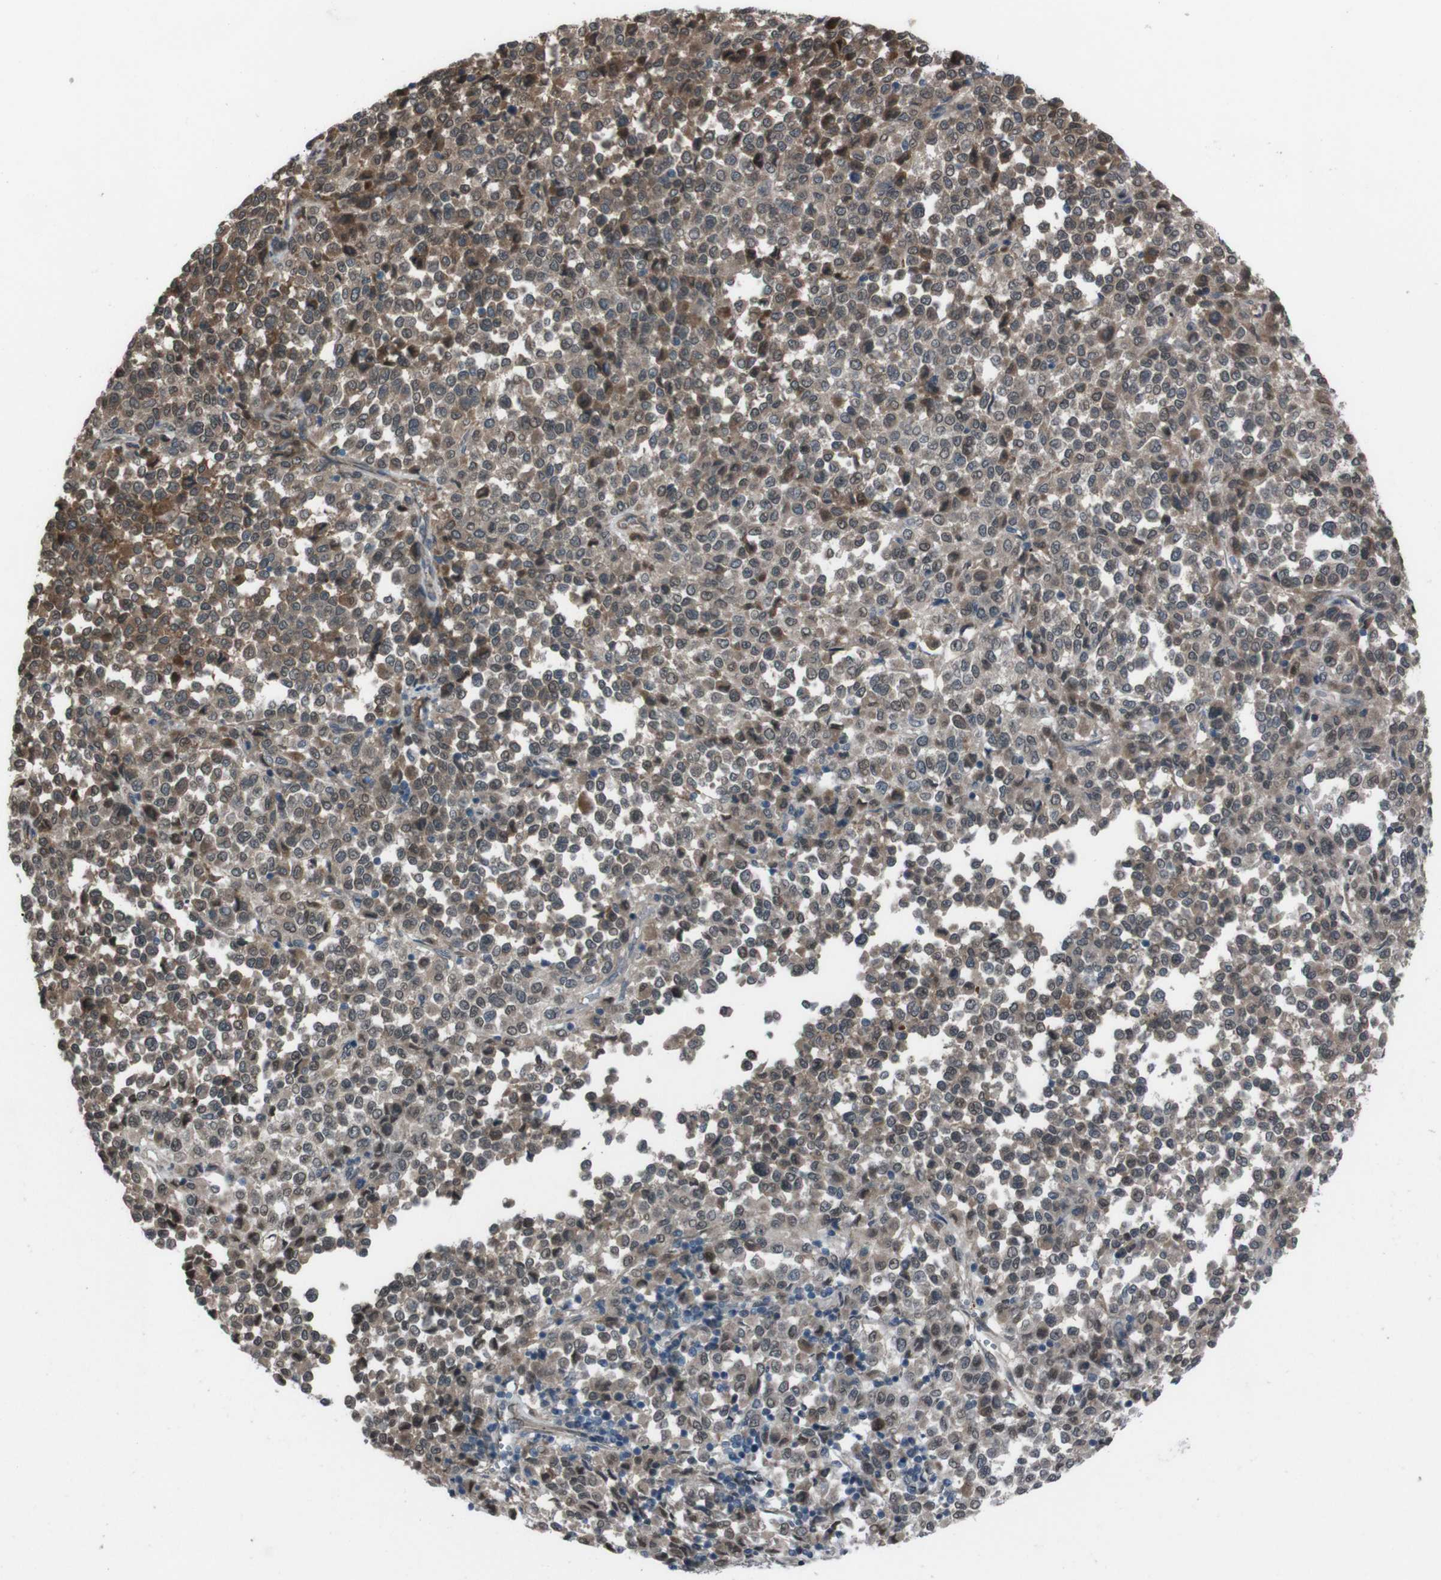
{"staining": {"intensity": "moderate", "quantity": ">75%", "location": "cytoplasmic/membranous,nuclear"}, "tissue": "melanoma", "cell_type": "Tumor cells", "image_type": "cancer", "snomed": [{"axis": "morphology", "description": "Malignant melanoma, Metastatic site"}, {"axis": "topography", "description": "Pancreas"}], "caption": "Human malignant melanoma (metastatic site) stained with a protein marker shows moderate staining in tumor cells.", "gene": "SS18L1", "patient": {"sex": "female", "age": 30}}